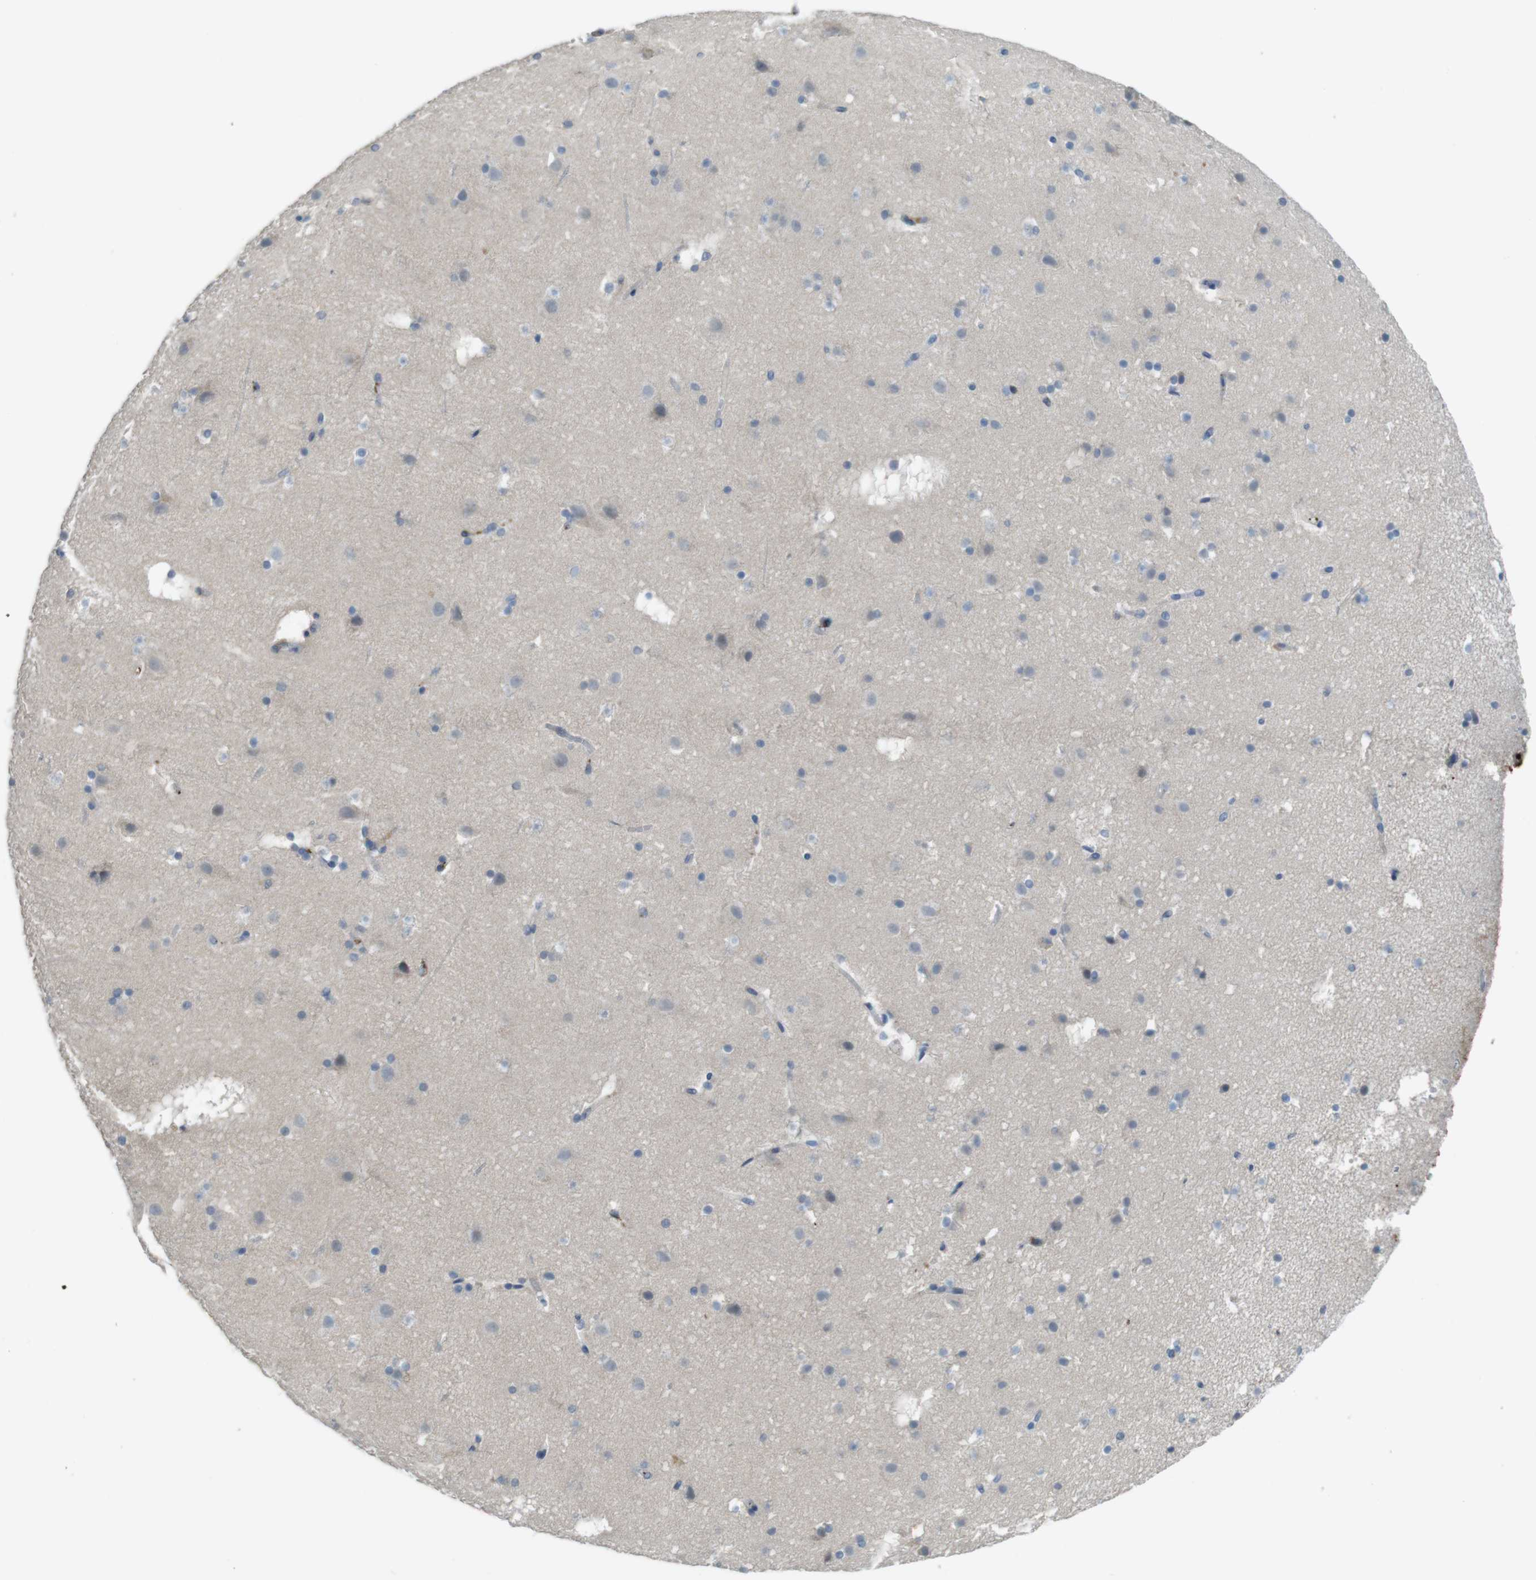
{"staining": {"intensity": "moderate", "quantity": ">75%", "location": "cytoplasmic/membranous"}, "tissue": "cerebral cortex", "cell_type": "Endothelial cells", "image_type": "normal", "snomed": [{"axis": "morphology", "description": "Normal tissue, NOS"}, {"axis": "topography", "description": "Cerebral cortex"}], "caption": "The histopathology image shows immunohistochemical staining of benign cerebral cortex. There is moderate cytoplasmic/membranous positivity is appreciated in about >75% of endothelial cells.", "gene": "LTBP4", "patient": {"sex": "male", "age": 45}}